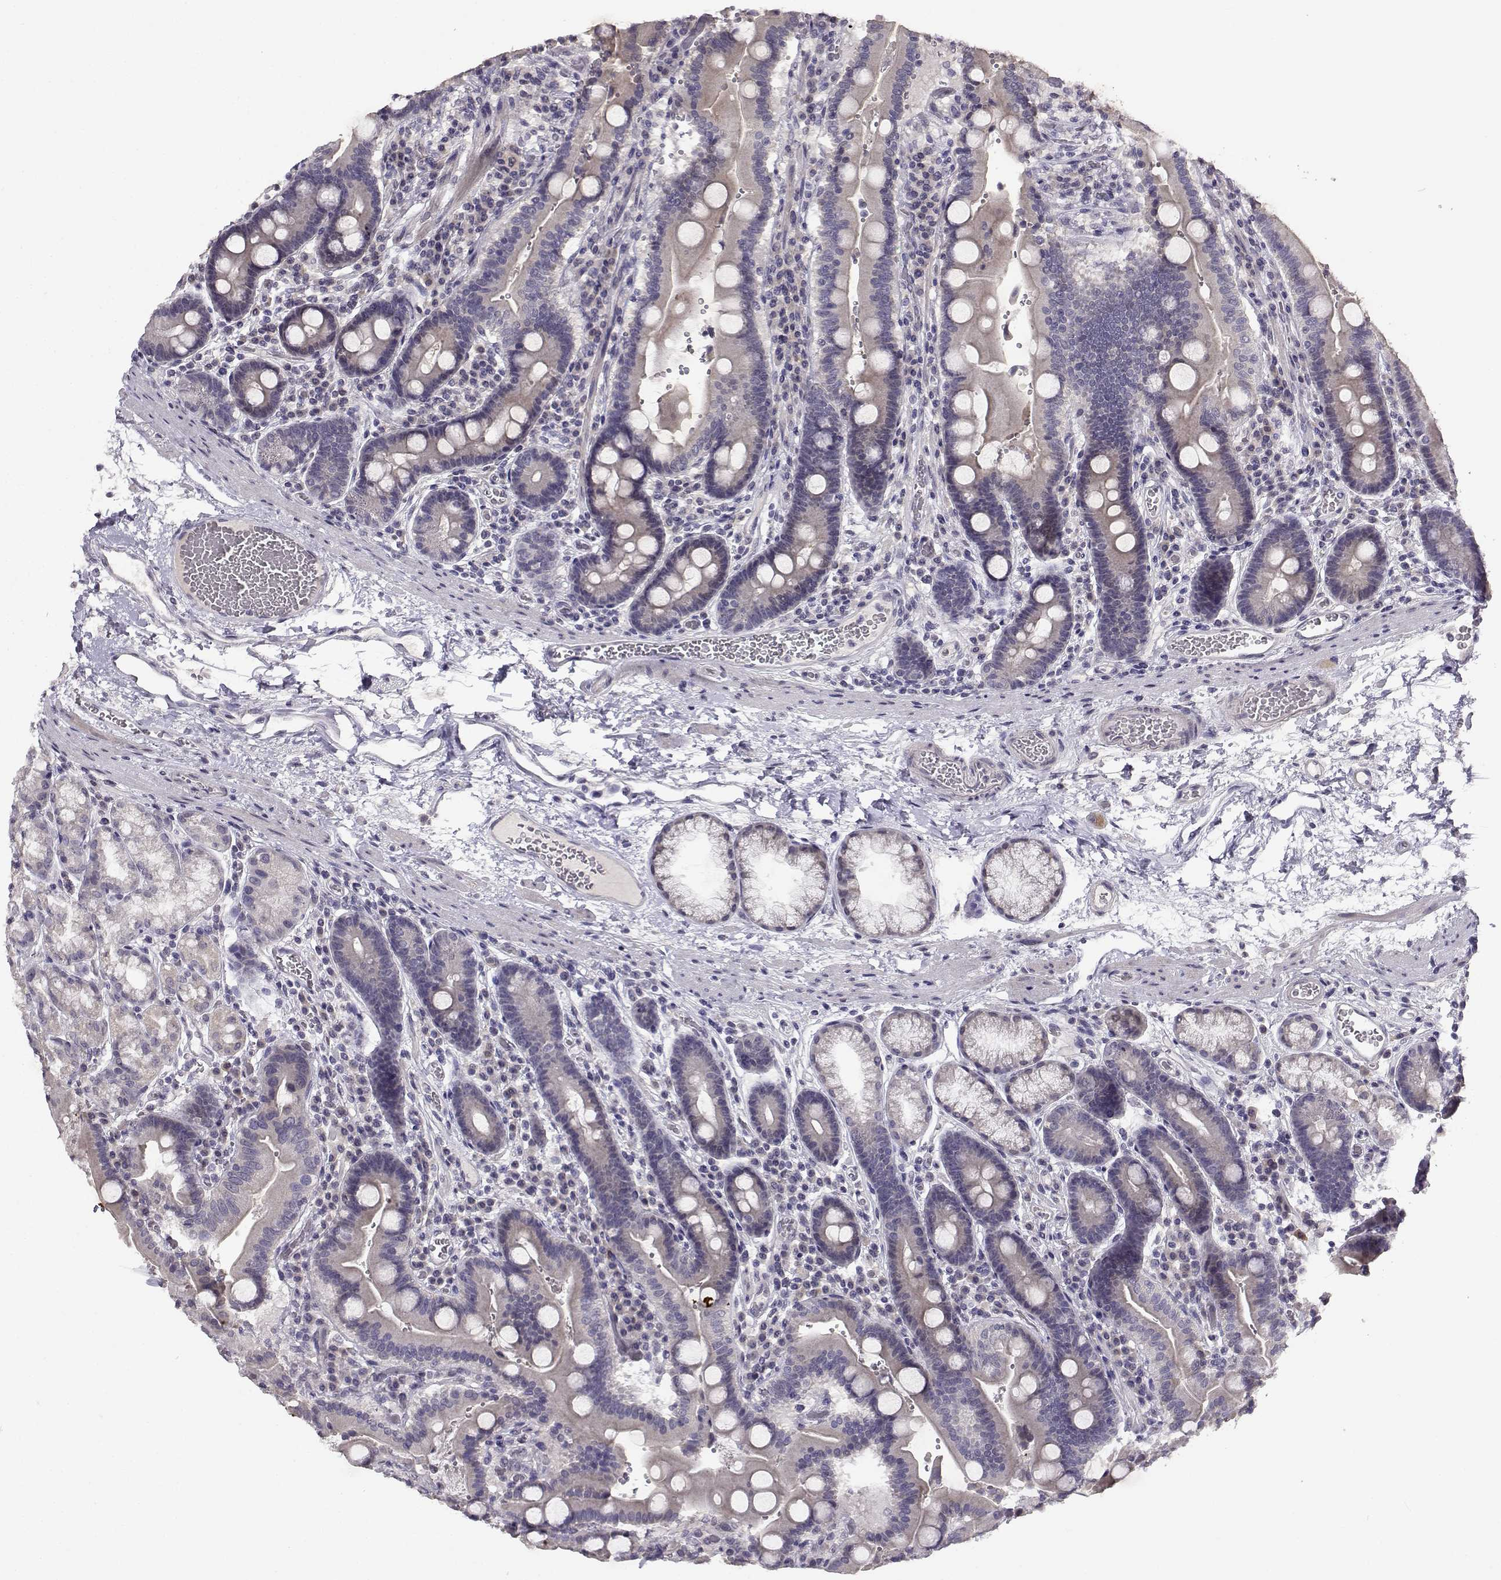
{"staining": {"intensity": "negative", "quantity": "none", "location": "none"}, "tissue": "duodenum", "cell_type": "Glandular cells", "image_type": "normal", "snomed": [{"axis": "morphology", "description": "Normal tissue, NOS"}, {"axis": "topography", "description": "Duodenum"}], "caption": "Glandular cells show no significant staining in unremarkable duodenum. Nuclei are stained in blue.", "gene": "RHOXF2", "patient": {"sex": "female", "age": 62}}